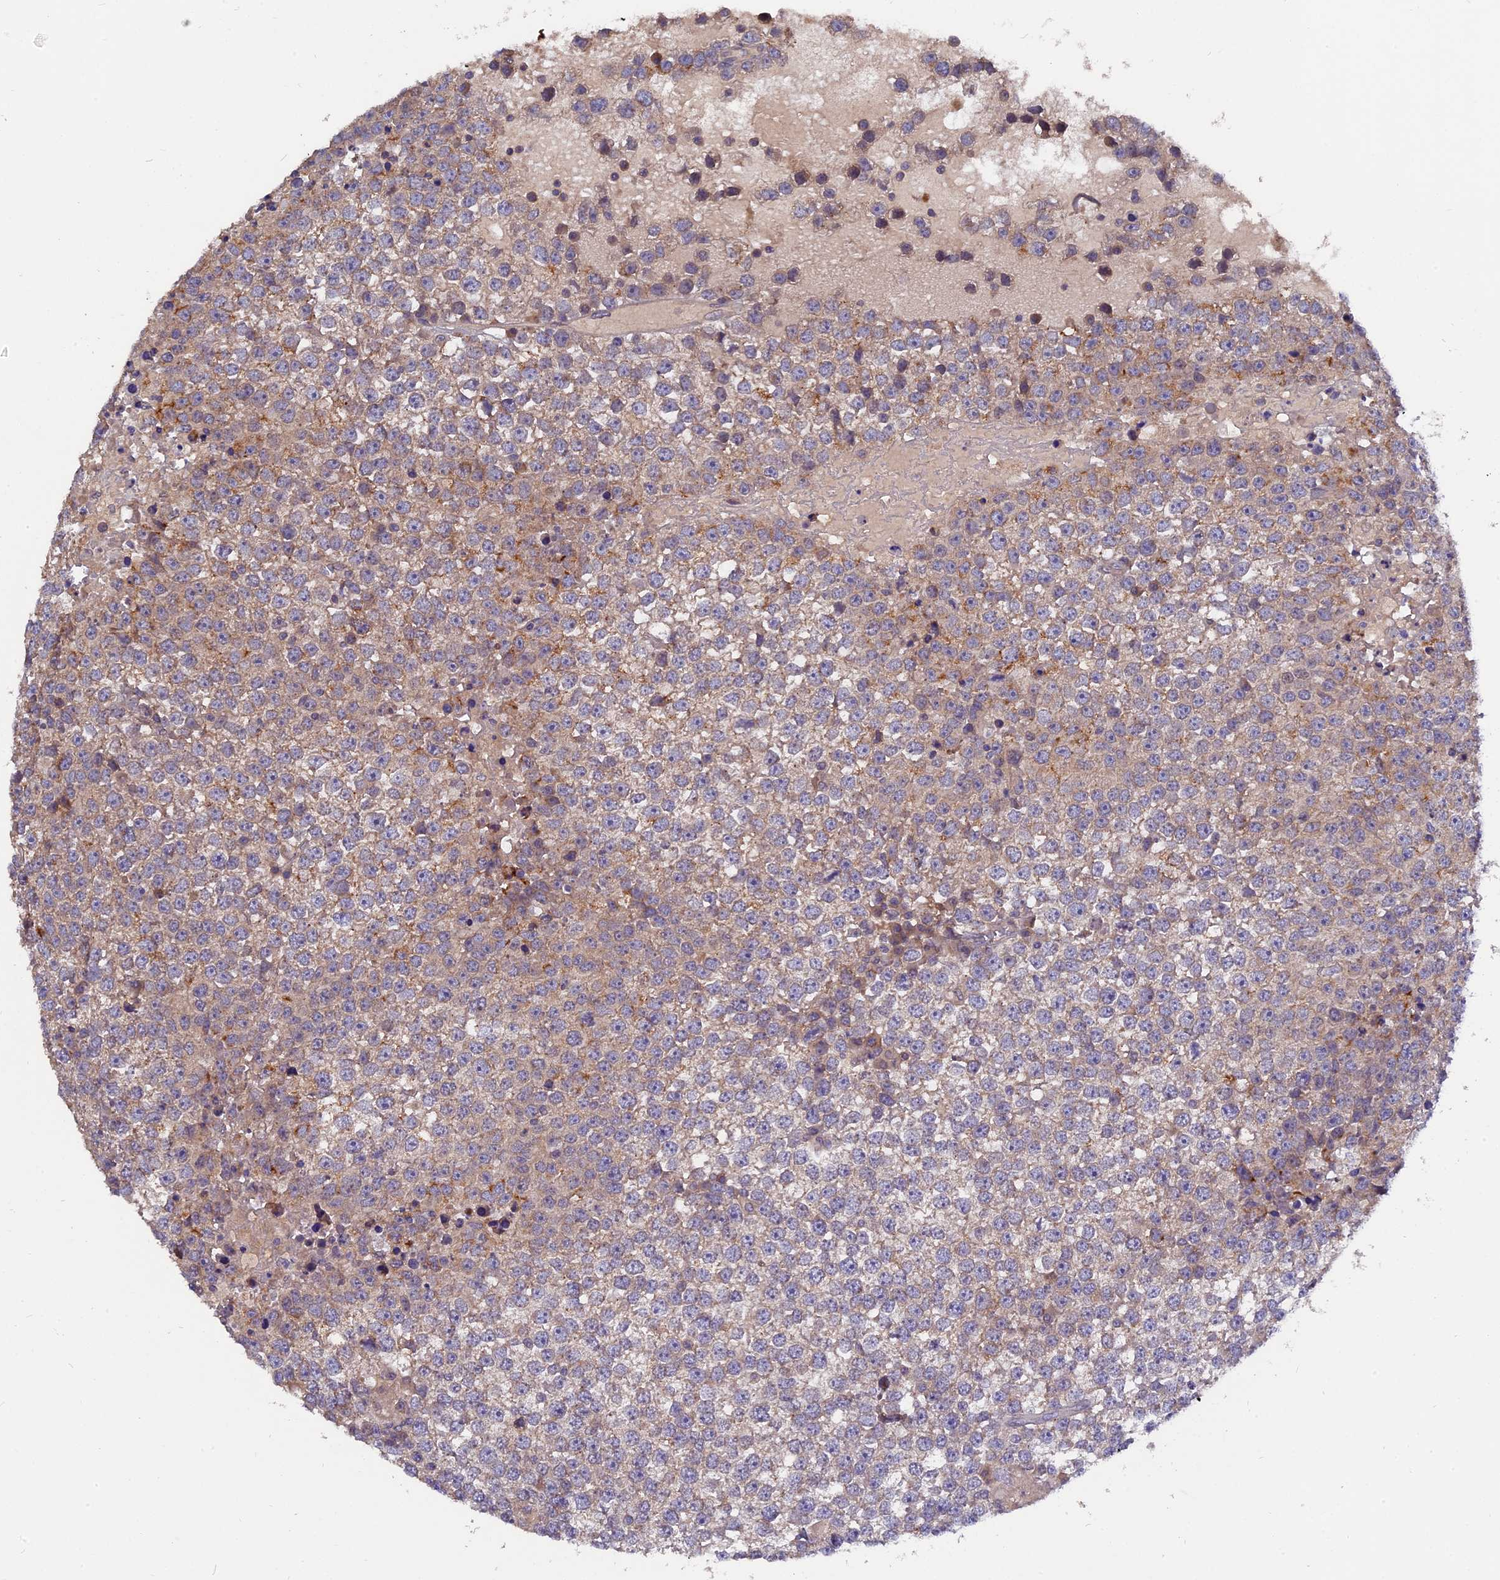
{"staining": {"intensity": "weak", "quantity": "25%-75%", "location": "cytoplasmic/membranous"}, "tissue": "testis cancer", "cell_type": "Tumor cells", "image_type": "cancer", "snomed": [{"axis": "morphology", "description": "Seminoma, NOS"}, {"axis": "topography", "description": "Testis"}], "caption": "Immunohistochemistry (IHC) (DAB) staining of testis seminoma demonstrates weak cytoplasmic/membranous protein staining in approximately 25%-75% of tumor cells.", "gene": "ZCCHC2", "patient": {"sex": "male", "age": 65}}